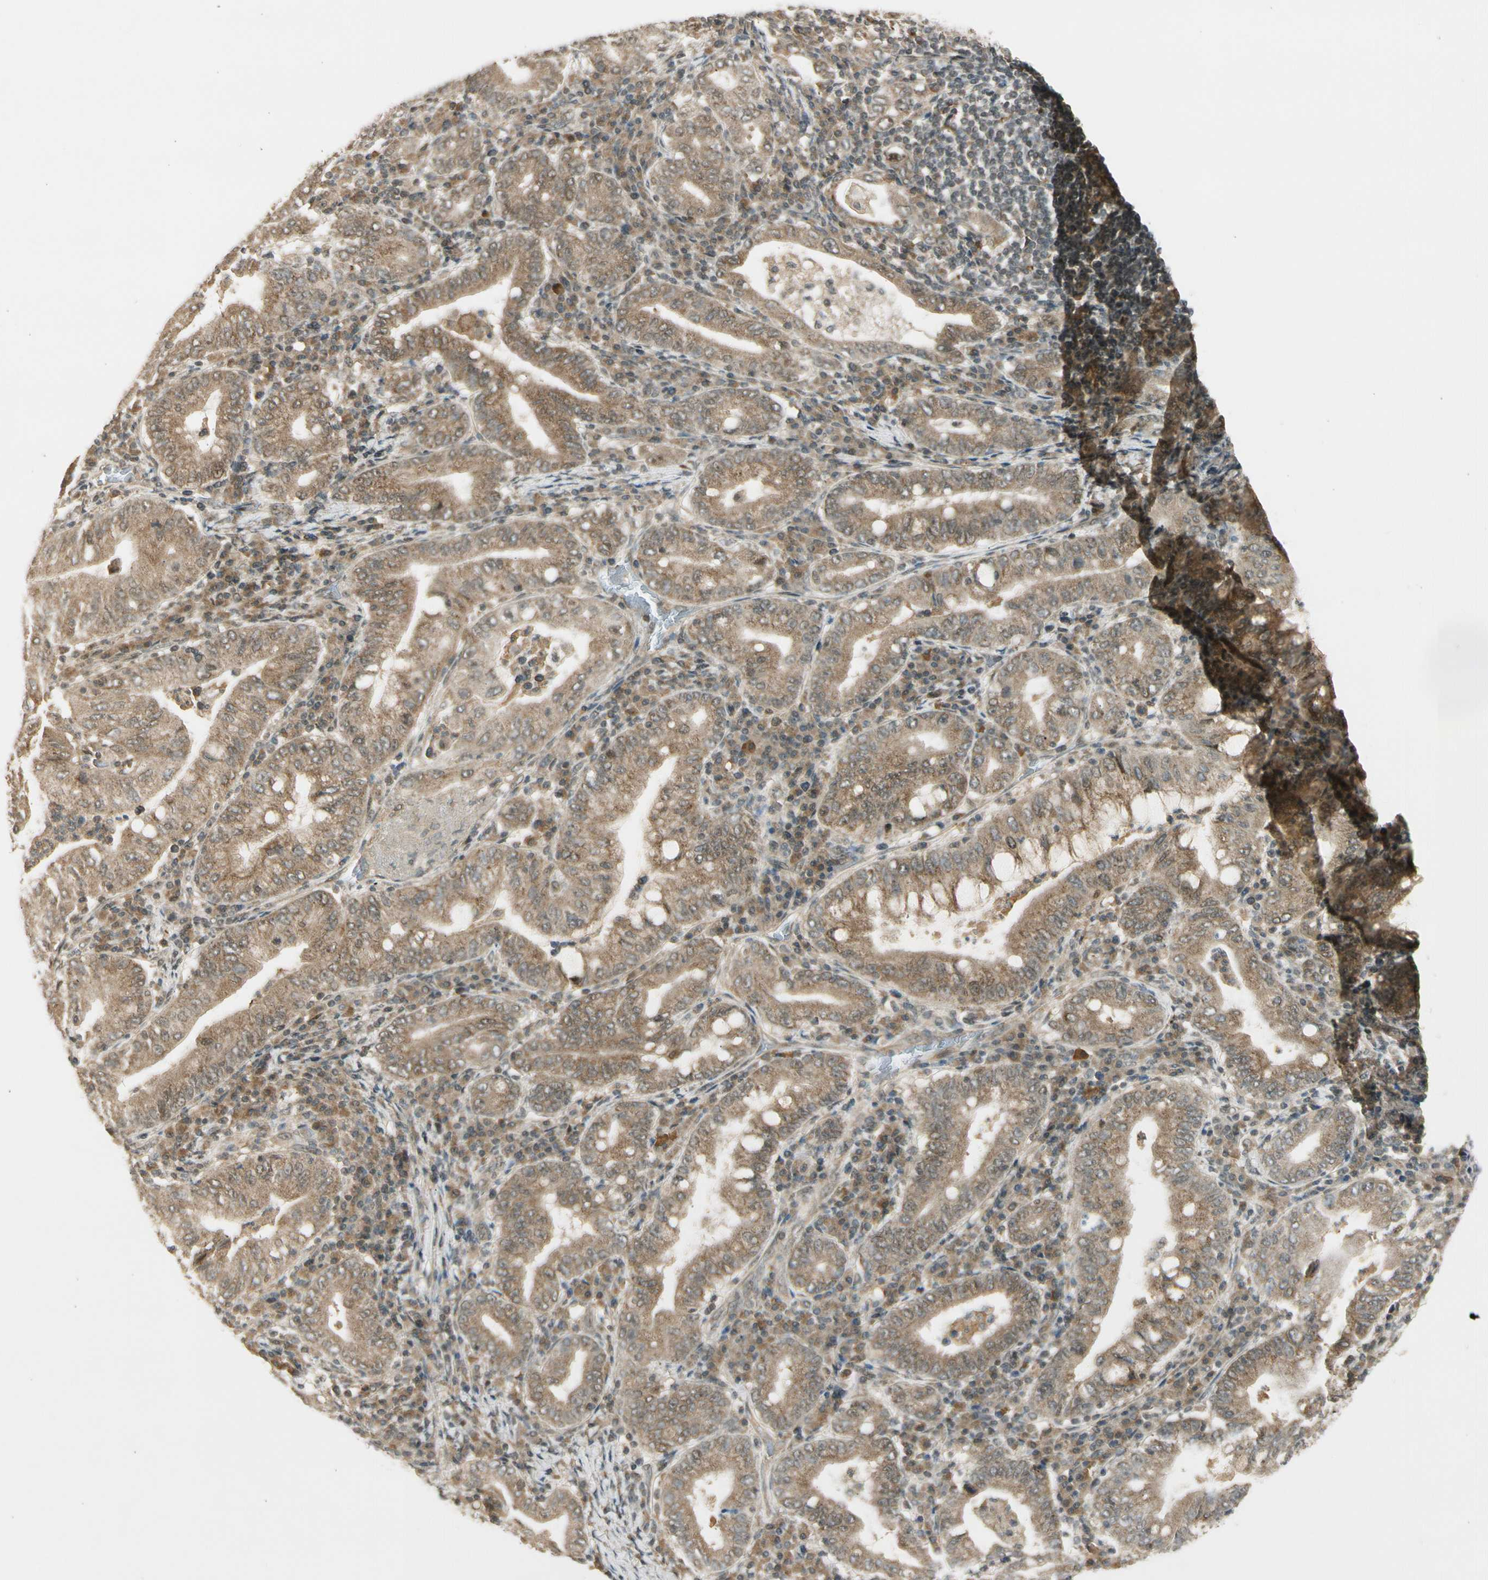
{"staining": {"intensity": "moderate", "quantity": ">75%", "location": "cytoplasmic/membranous"}, "tissue": "stomach cancer", "cell_type": "Tumor cells", "image_type": "cancer", "snomed": [{"axis": "morphology", "description": "Normal tissue, NOS"}, {"axis": "morphology", "description": "Adenocarcinoma, NOS"}, {"axis": "topography", "description": "Esophagus"}, {"axis": "topography", "description": "Stomach, upper"}, {"axis": "topography", "description": "Peripheral nerve tissue"}], "caption": "This image exhibits stomach cancer stained with immunohistochemistry to label a protein in brown. The cytoplasmic/membranous of tumor cells show moderate positivity for the protein. Nuclei are counter-stained blue.", "gene": "ZNF135", "patient": {"sex": "male", "age": 62}}